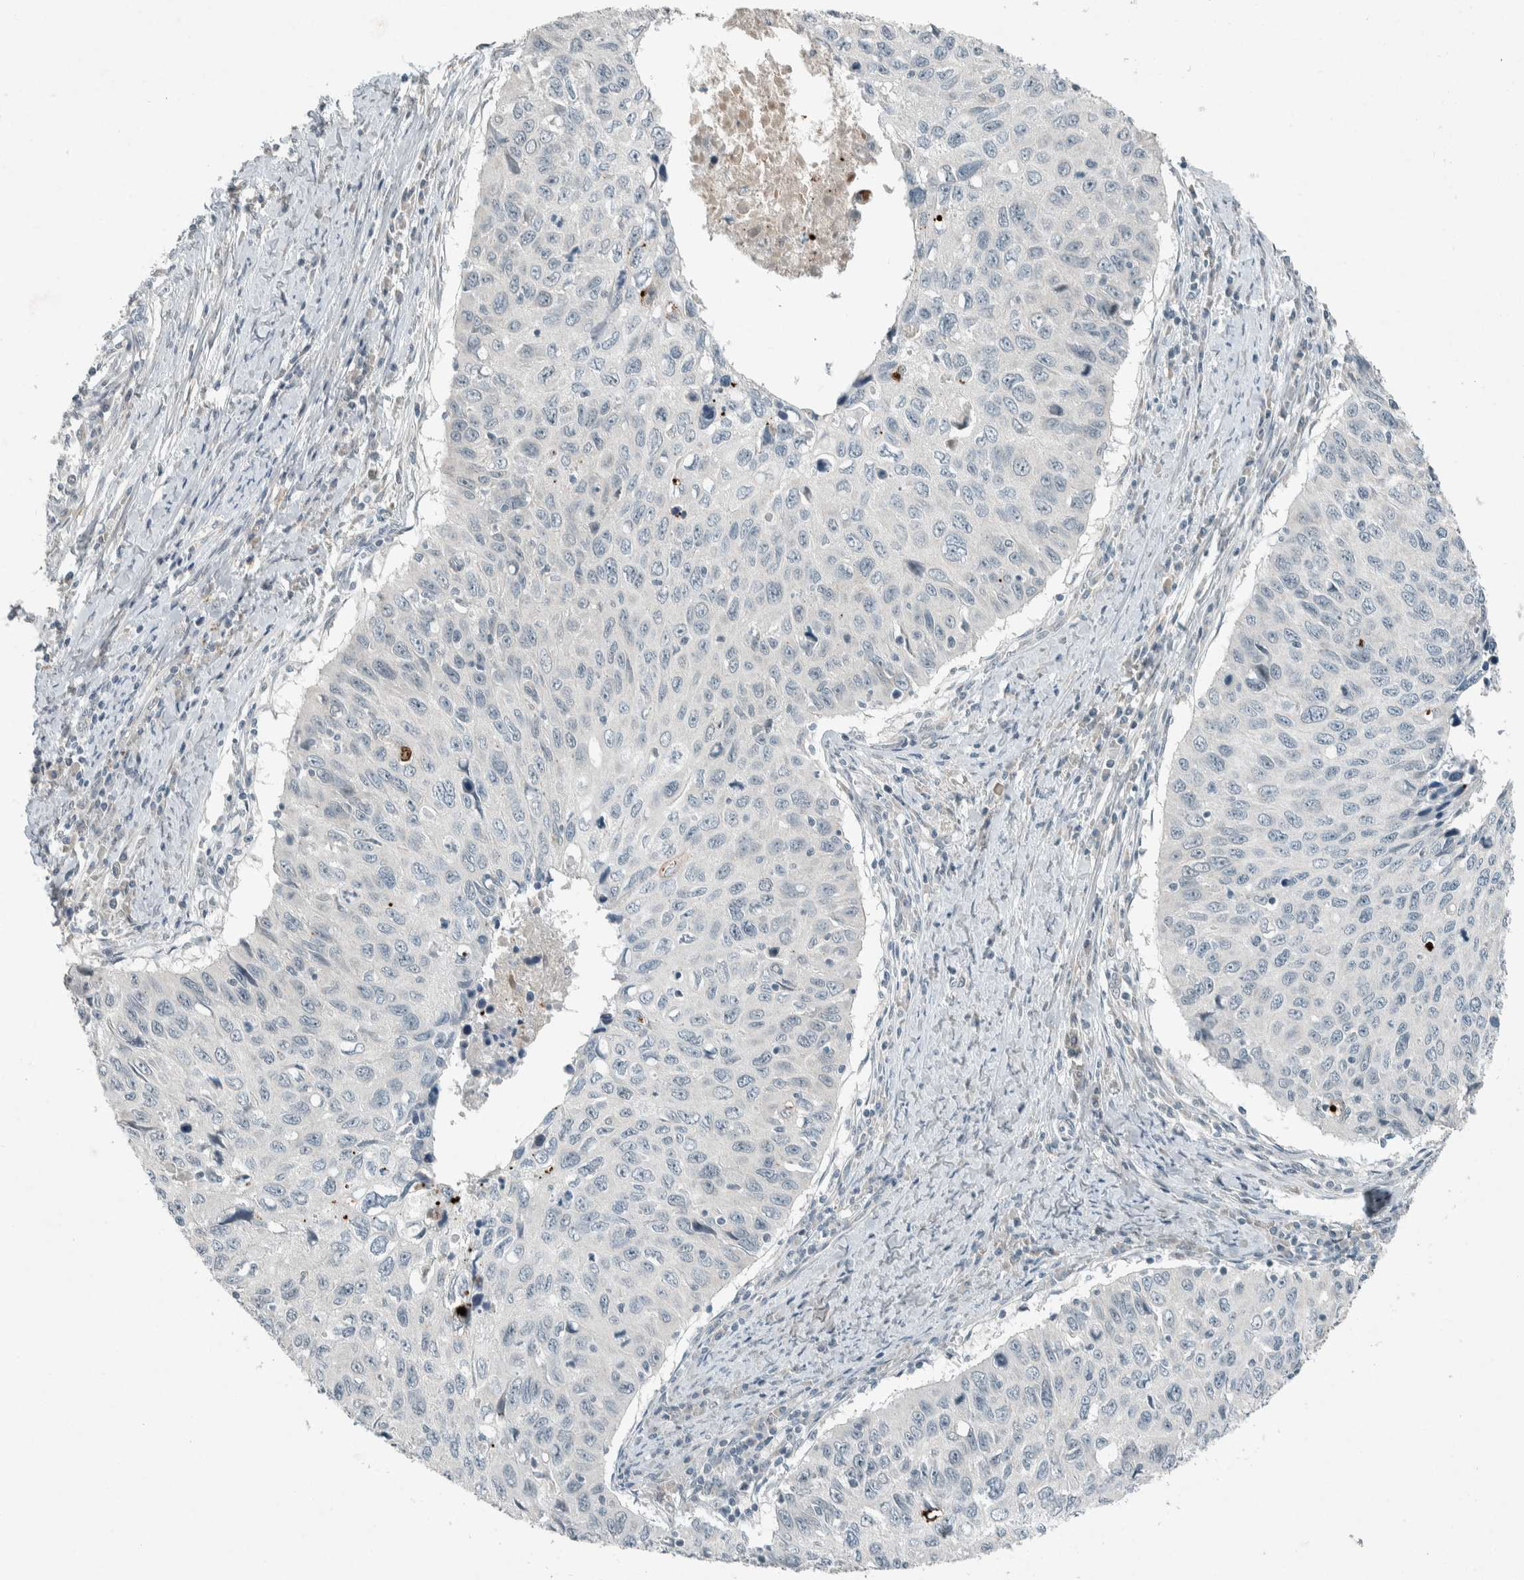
{"staining": {"intensity": "negative", "quantity": "none", "location": "none"}, "tissue": "cervical cancer", "cell_type": "Tumor cells", "image_type": "cancer", "snomed": [{"axis": "morphology", "description": "Squamous cell carcinoma, NOS"}, {"axis": "topography", "description": "Cervix"}], "caption": "Image shows no significant protein staining in tumor cells of cervical cancer (squamous cell carcinoma).", "gene": "CERCAM", "patient": {"sex": "female", "age": 53}}